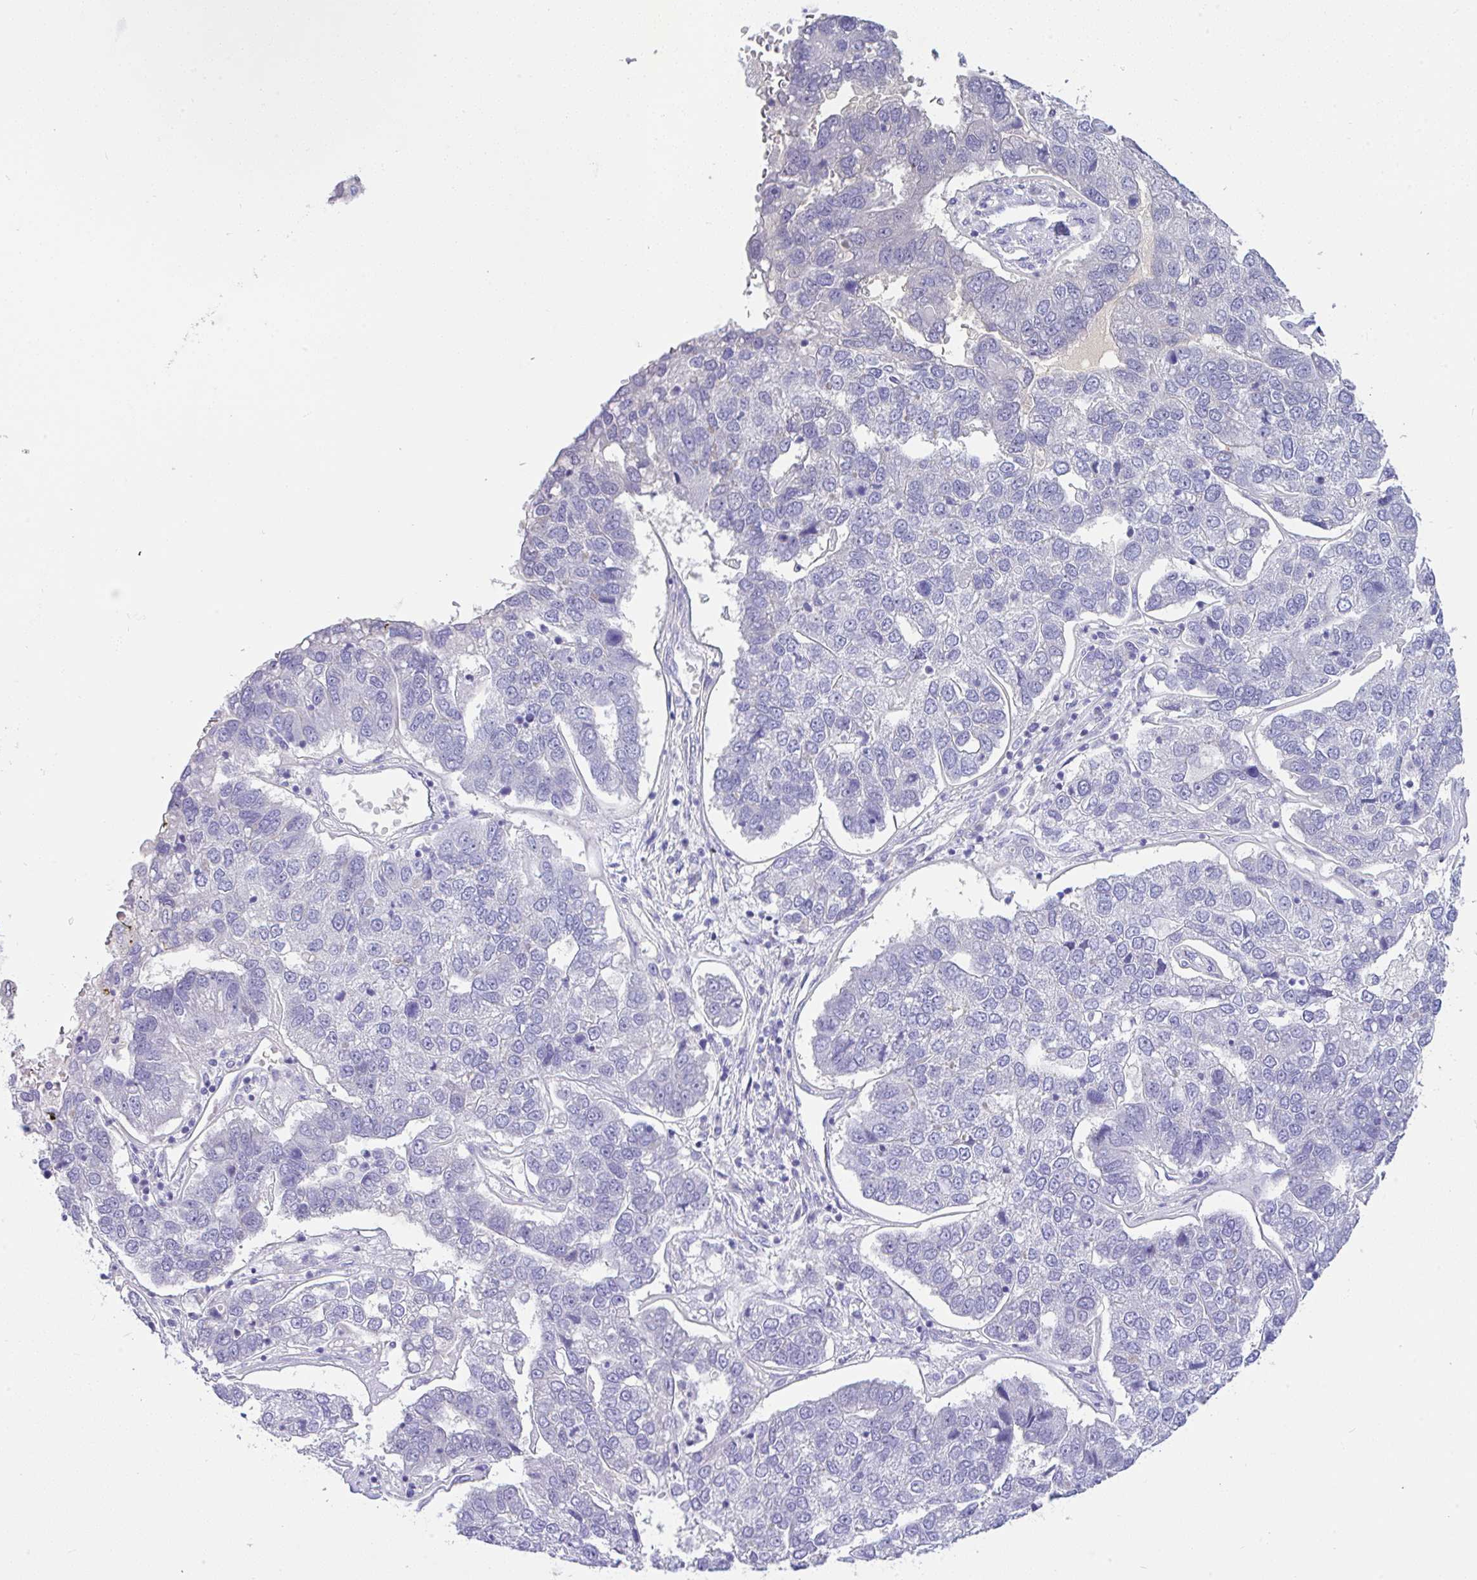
{"staining": {"intensity": "negative", "quantity": "none", "location": "none"}, "tissue": "pancreatic cancer", "cell_type": "Tumor cells", "image_type": "cancer", "snomed": [{"axis": "morphology", "description": "Adenocarcinoma, NOS"}, {"axis": "topography", "description": "Pancreas"}], "caption": "This histopathology image is of adenocarcinoma (pancreatic) stained with immunohistochemistry to label a protein in brown with the nuclei are counter-stained blue. There is no positivity in tumor cells. (DAB IHC, high magnification).", "gene": "SERPINE3", "patient": {"sex": "female", "age": 61}}